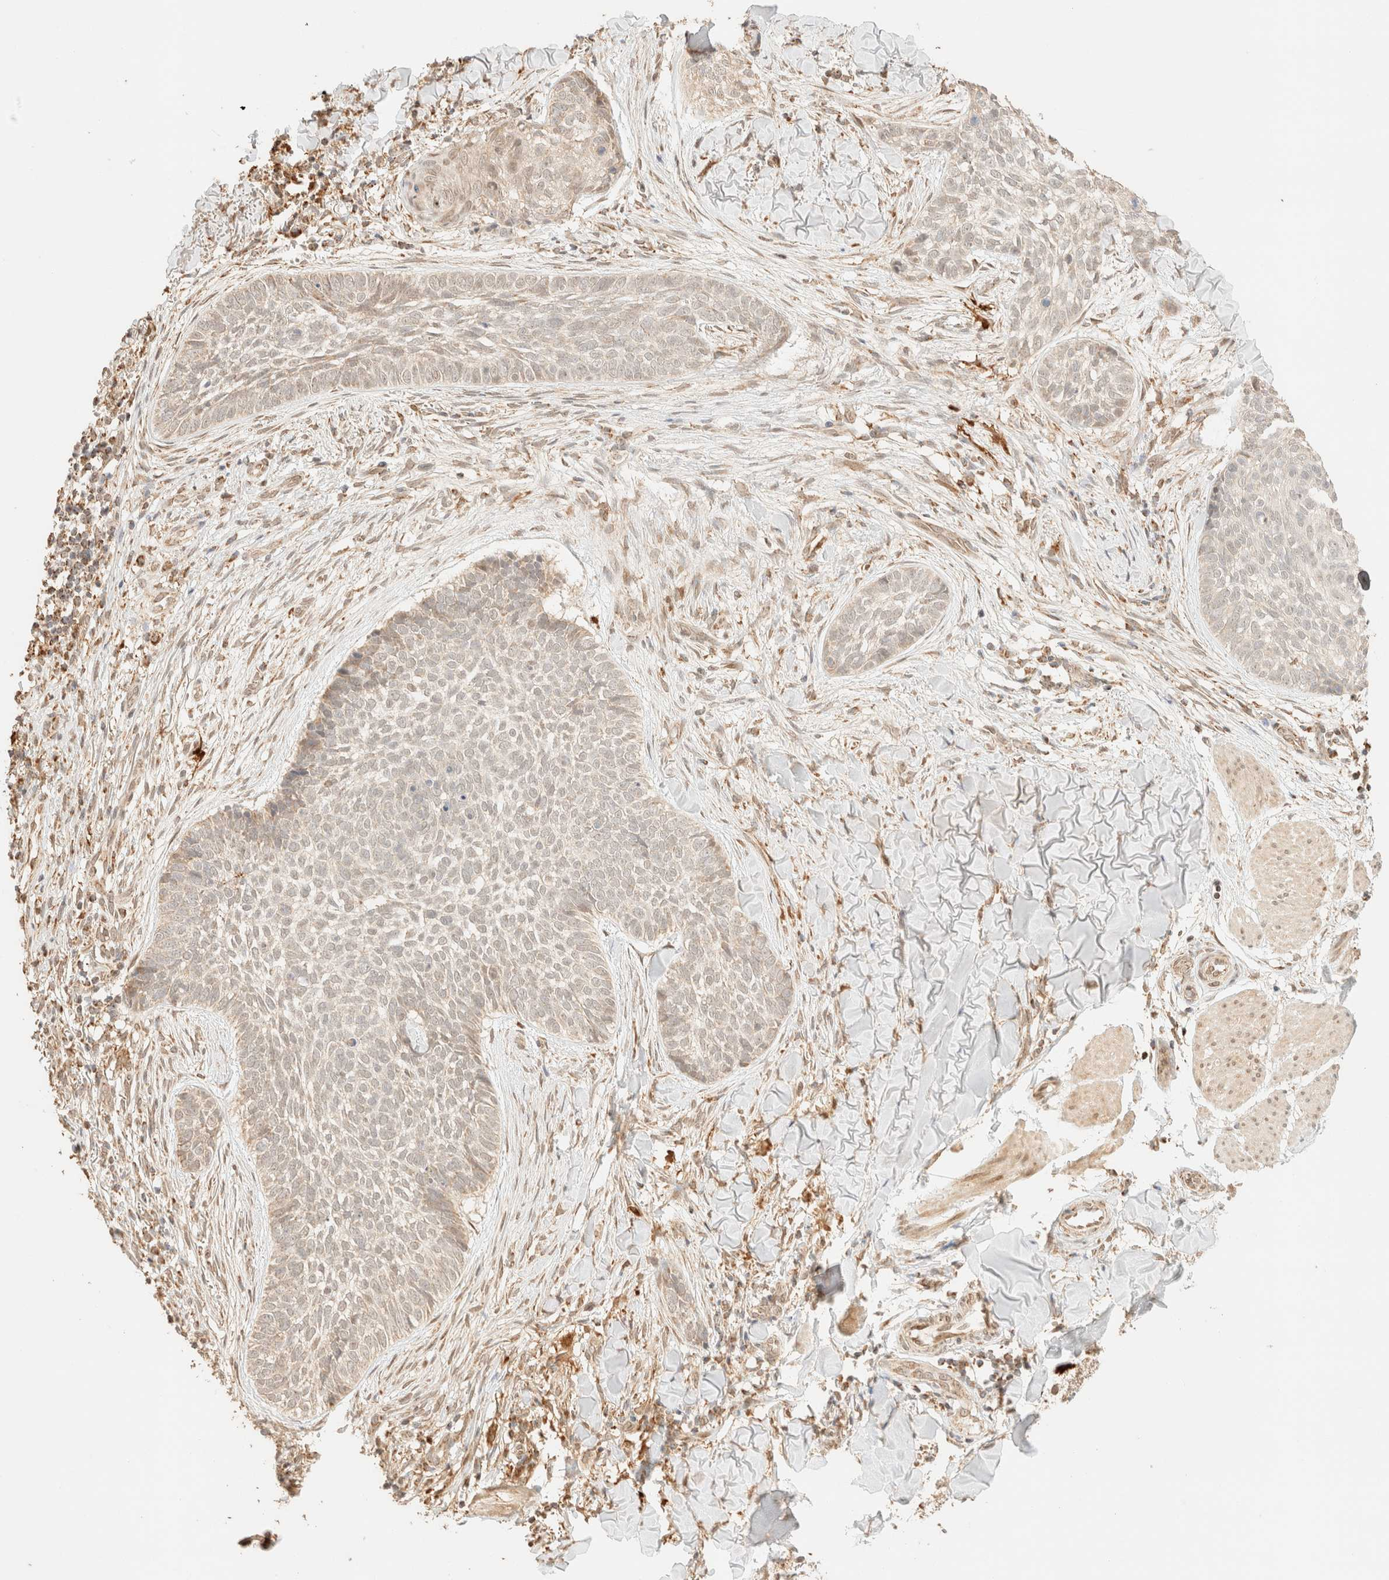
{"staining": {"intensity": "negative", "quantity": "none", "location": "none"}, "tissue": "skin cancer", "cell_type": "Tumor cells", "image_type": "cancer", "snomed": [{"axis": "morphology", "description": "Normal tissue, NOS"}, {"axis": "morphology", "description": "Basal cell carcinoma"}, {"axis": "topography", "description": "Skin"}], "caption": "Immunohistochemistry (IHC) micrograph of human skin basal cell carcinoma stained for a protein (brown), which shows no positivity in tumor cells.", "gene": "TACO1", "patient": {"sex": "male", "age": 67}}